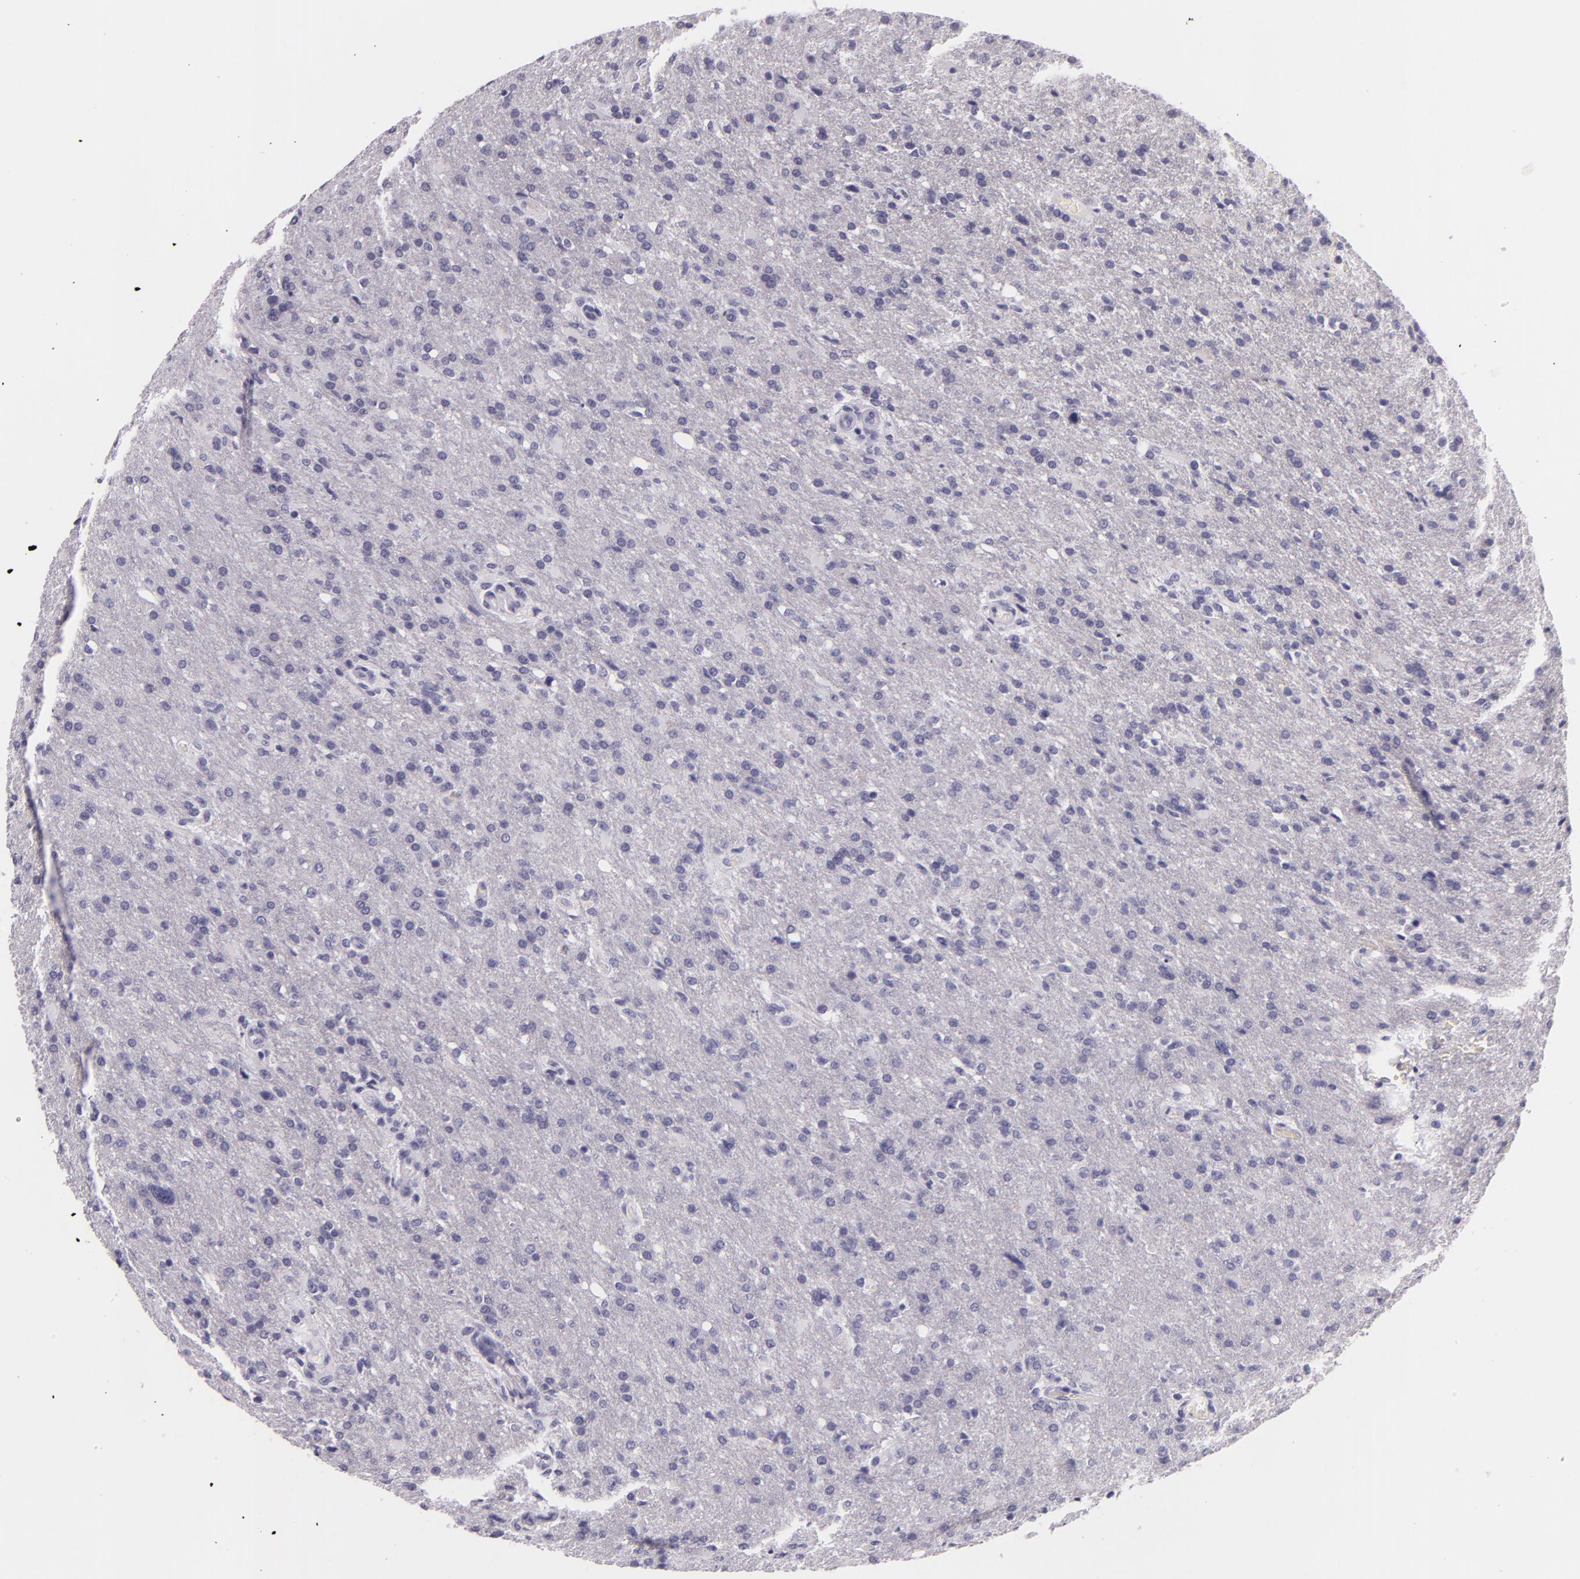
{"staining": {"intensity": "negative", "quantity": "none", "location": "none"}, "tissue": "glioma", "cell_type": "Tumor cells", "image_type": "cancer", "snomed": [{"axis": "morphology", "description": "Glioma, malignant, High grade"}, {"axis": "topography", "description": "Brain"}], "caption": "Immunohistochemical staining of human malignant glioma (high-grade) displays no significant positivity in tumor cells.", "gene": "DLG4", "patient": {"sex": "male", "age": 68}}